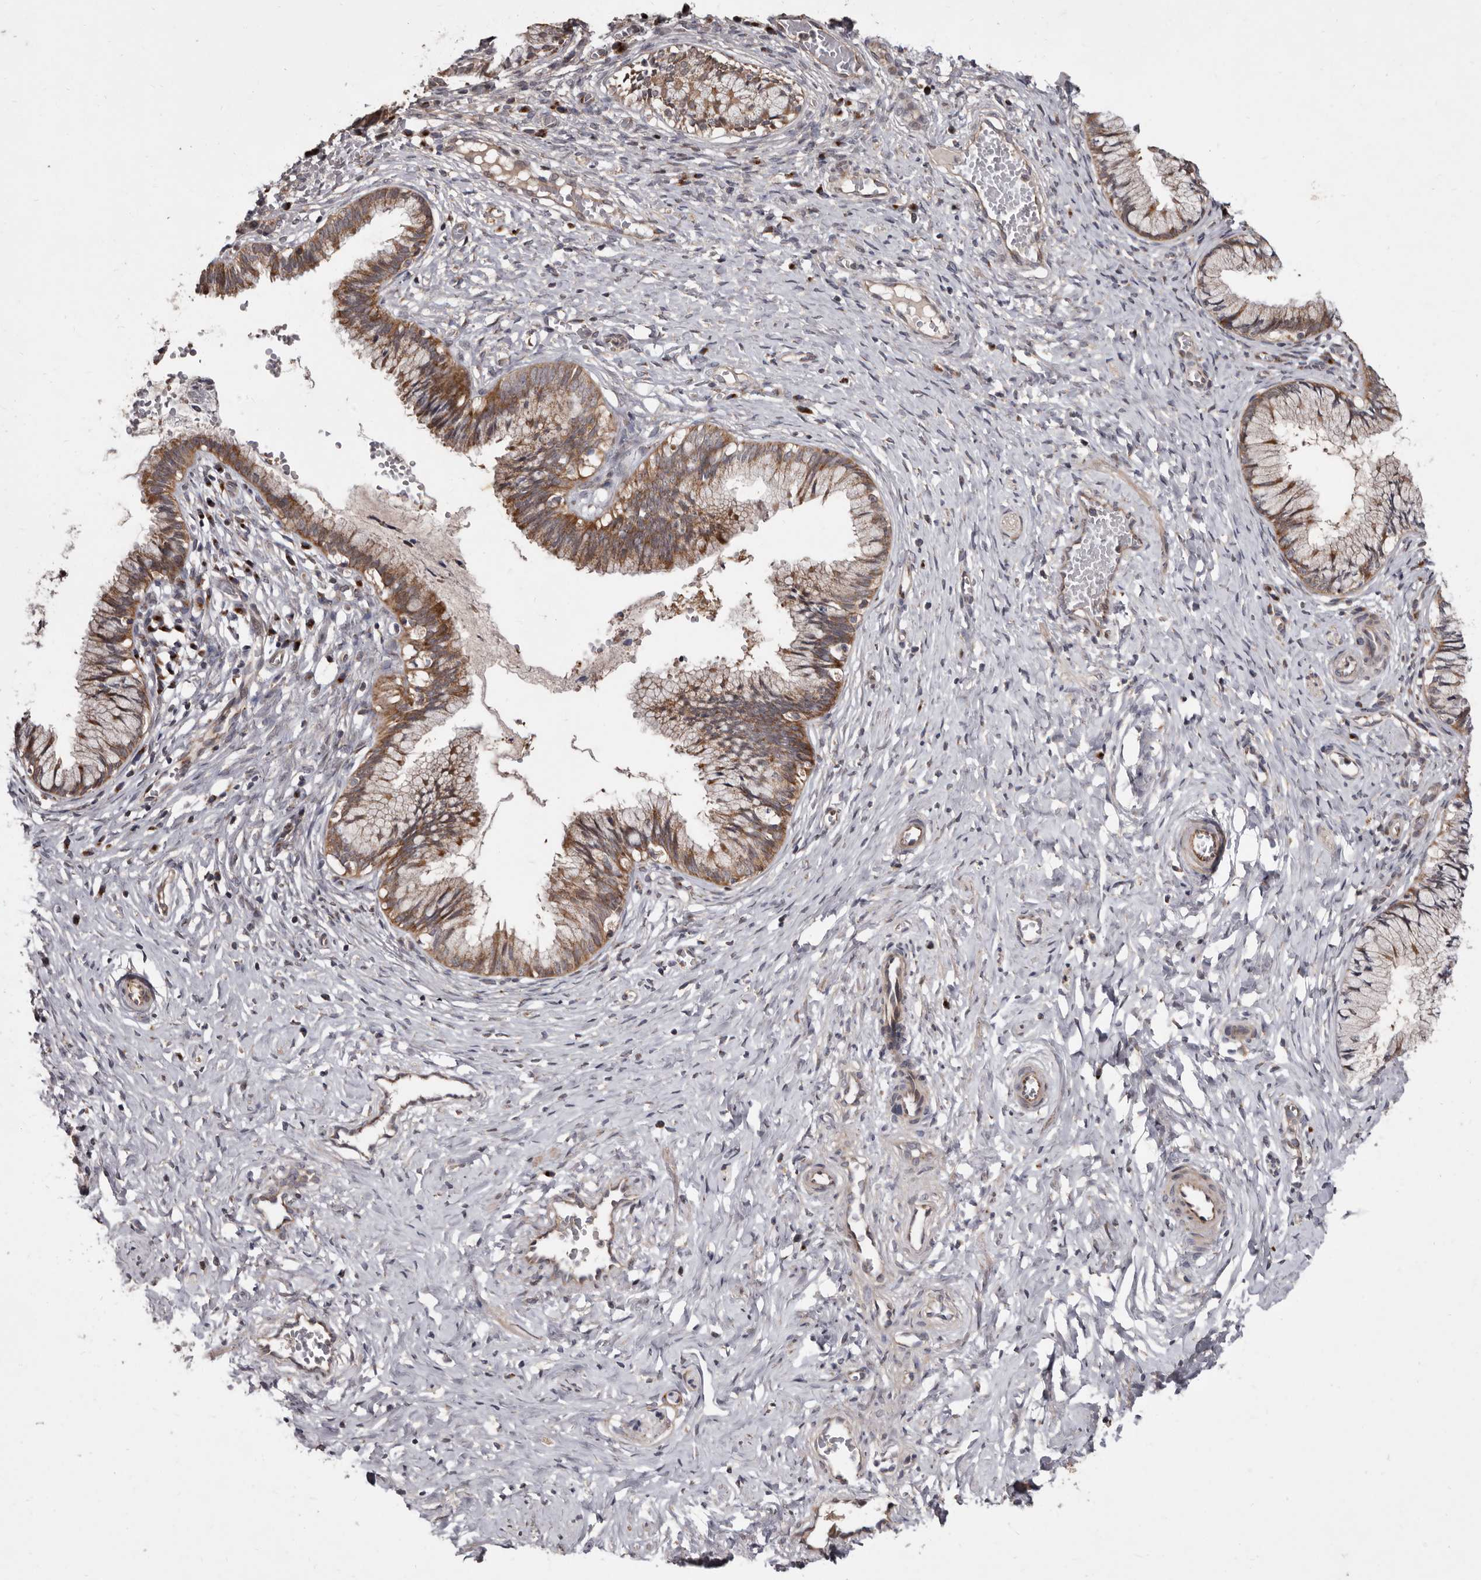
{"staining": {"intensity": "moderate", "quantity": "25%-75%", "location": "cytoplasmic/membranous"}, "tissue": "cervix", "cell_type": "Glandular cells", "image_type": "normal", "snomed": [{"axis": "morphology", "description": "Normal tissue, NOS"}, {"axis": "topography", "description": "Cervix"}], "caption": "Protein staining displays moderate cytoplasmic/membranous staining in approximately 25%-75% of glandular cells in unremarkable cervix. Using DAB (brown) and hematoxylin (blue) stains, captured at high magnification using brightfield microscopy.", "gene": "FLAD1", "patient": {"sex": "female", "age": 27}}